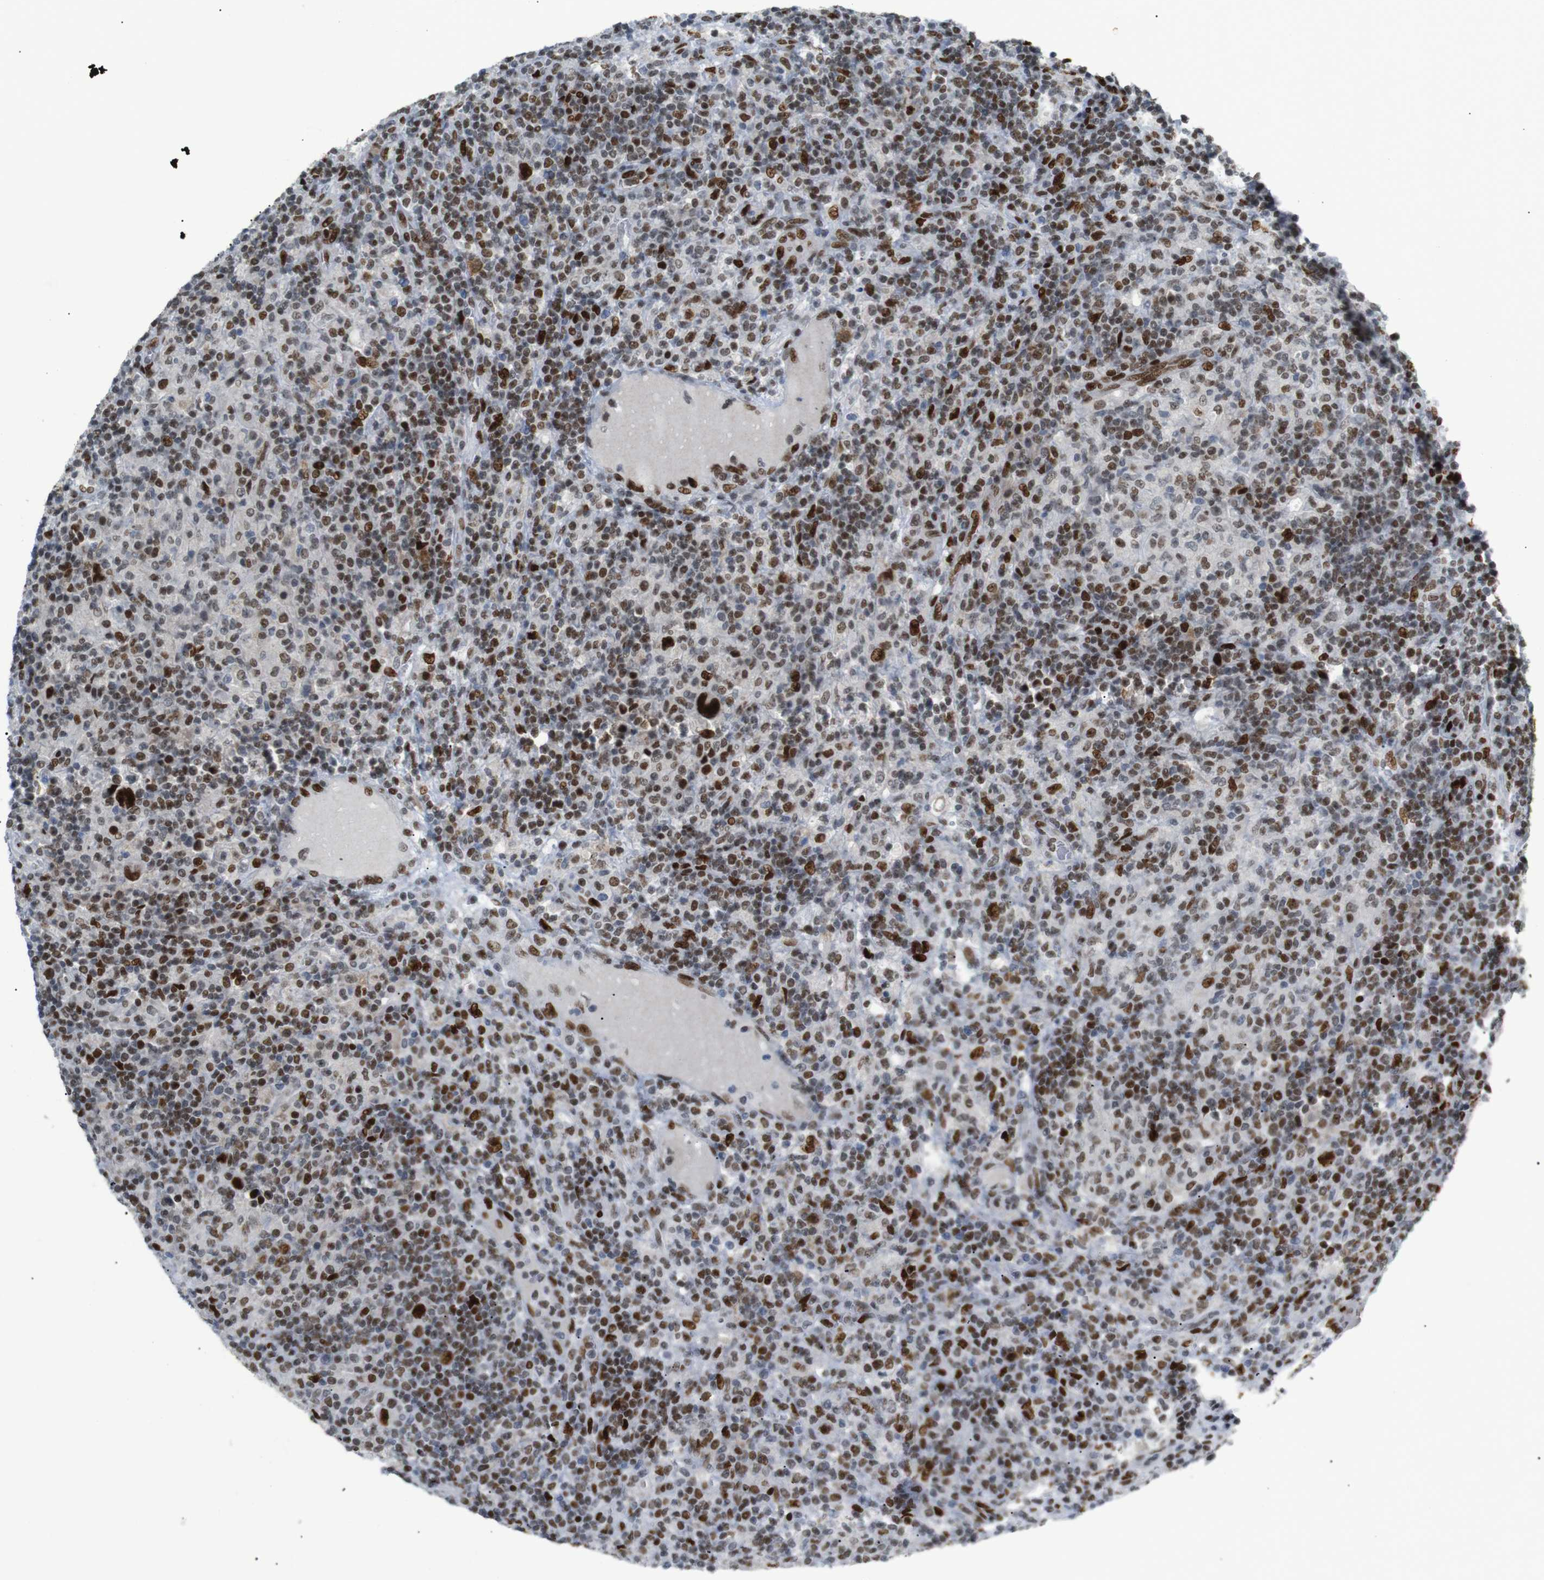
{"staining": {"intensity": "strong", "quantity": ">75%", "location": "nuclear"}, "tissue": "lymphoma", "cell_type": "Tumor cells", "image_type": "cancer", "snomed": [{"axis": "morphology", "description": "Hodgkin's disease, NOS"}, {"axis": "topography", "description": "Lymph node"}], "caption": "A high amount of strong nuclear positivity is appreciated in approximately >75% of tumor cells in Hodgkin's disease tissue.", "gene": "RIOX2", "patient": {"sex": "male", "age": 70}}